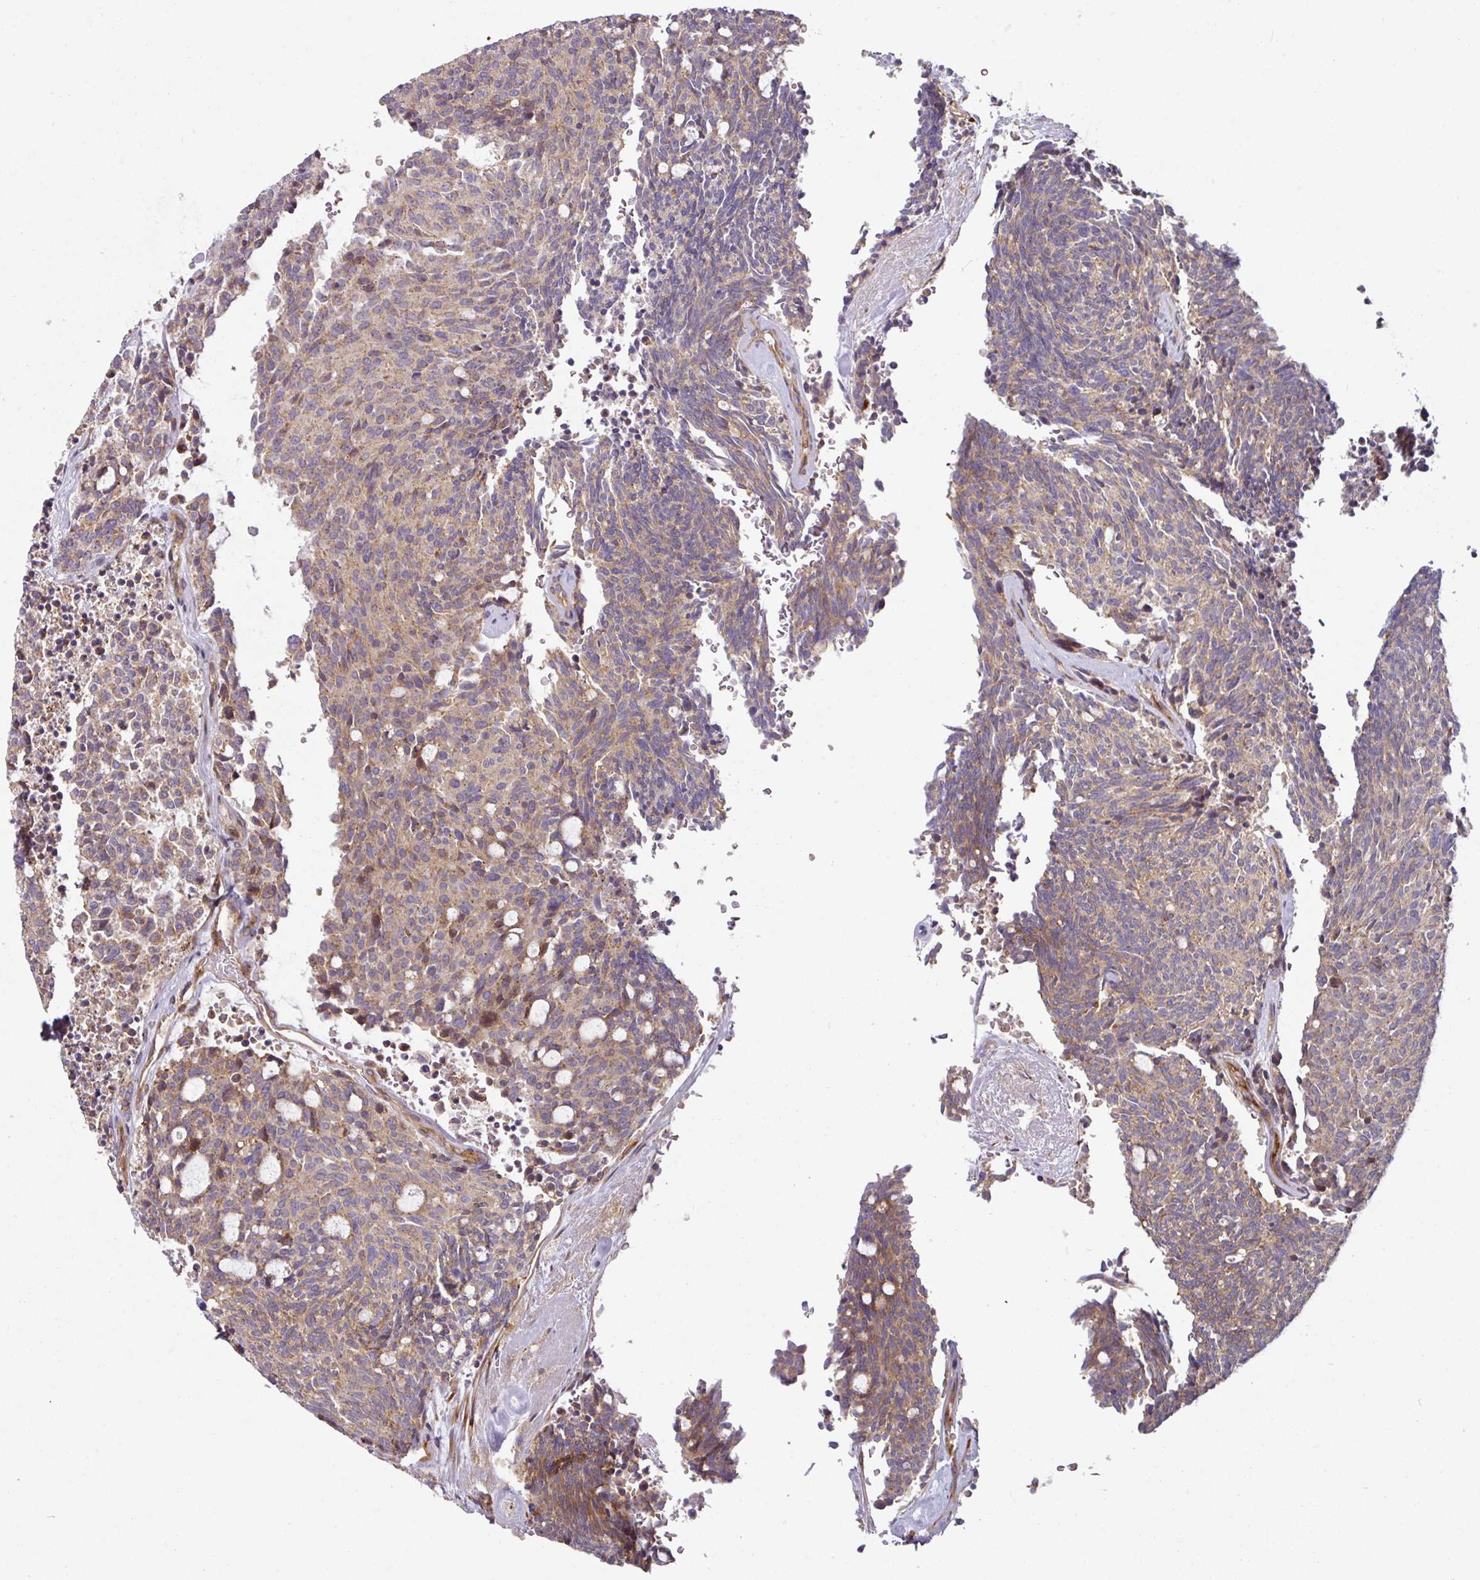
{"staining": {"intensity": "moderate", "quantity": "25%-75%", "location": "cytoplasmic/membranous"}, "tissue": "carcinoid", "cell_type": "Tumor cells", "image_type": "cancer", "snomed": [{"axis": "morphology", "description": "Carcinoid, malignant, NOS"}, {"axis": "topography", "description": "Pancreas"}], "caption": "Tumor cells display medium levels of moderate cytoplasmic/membranous positivity in approximately 25%-75% of cells in carcinoid. Nuclei are stained in blue.", "gene": "CASP2", "patient": {"sex": "female", "age": 54}}